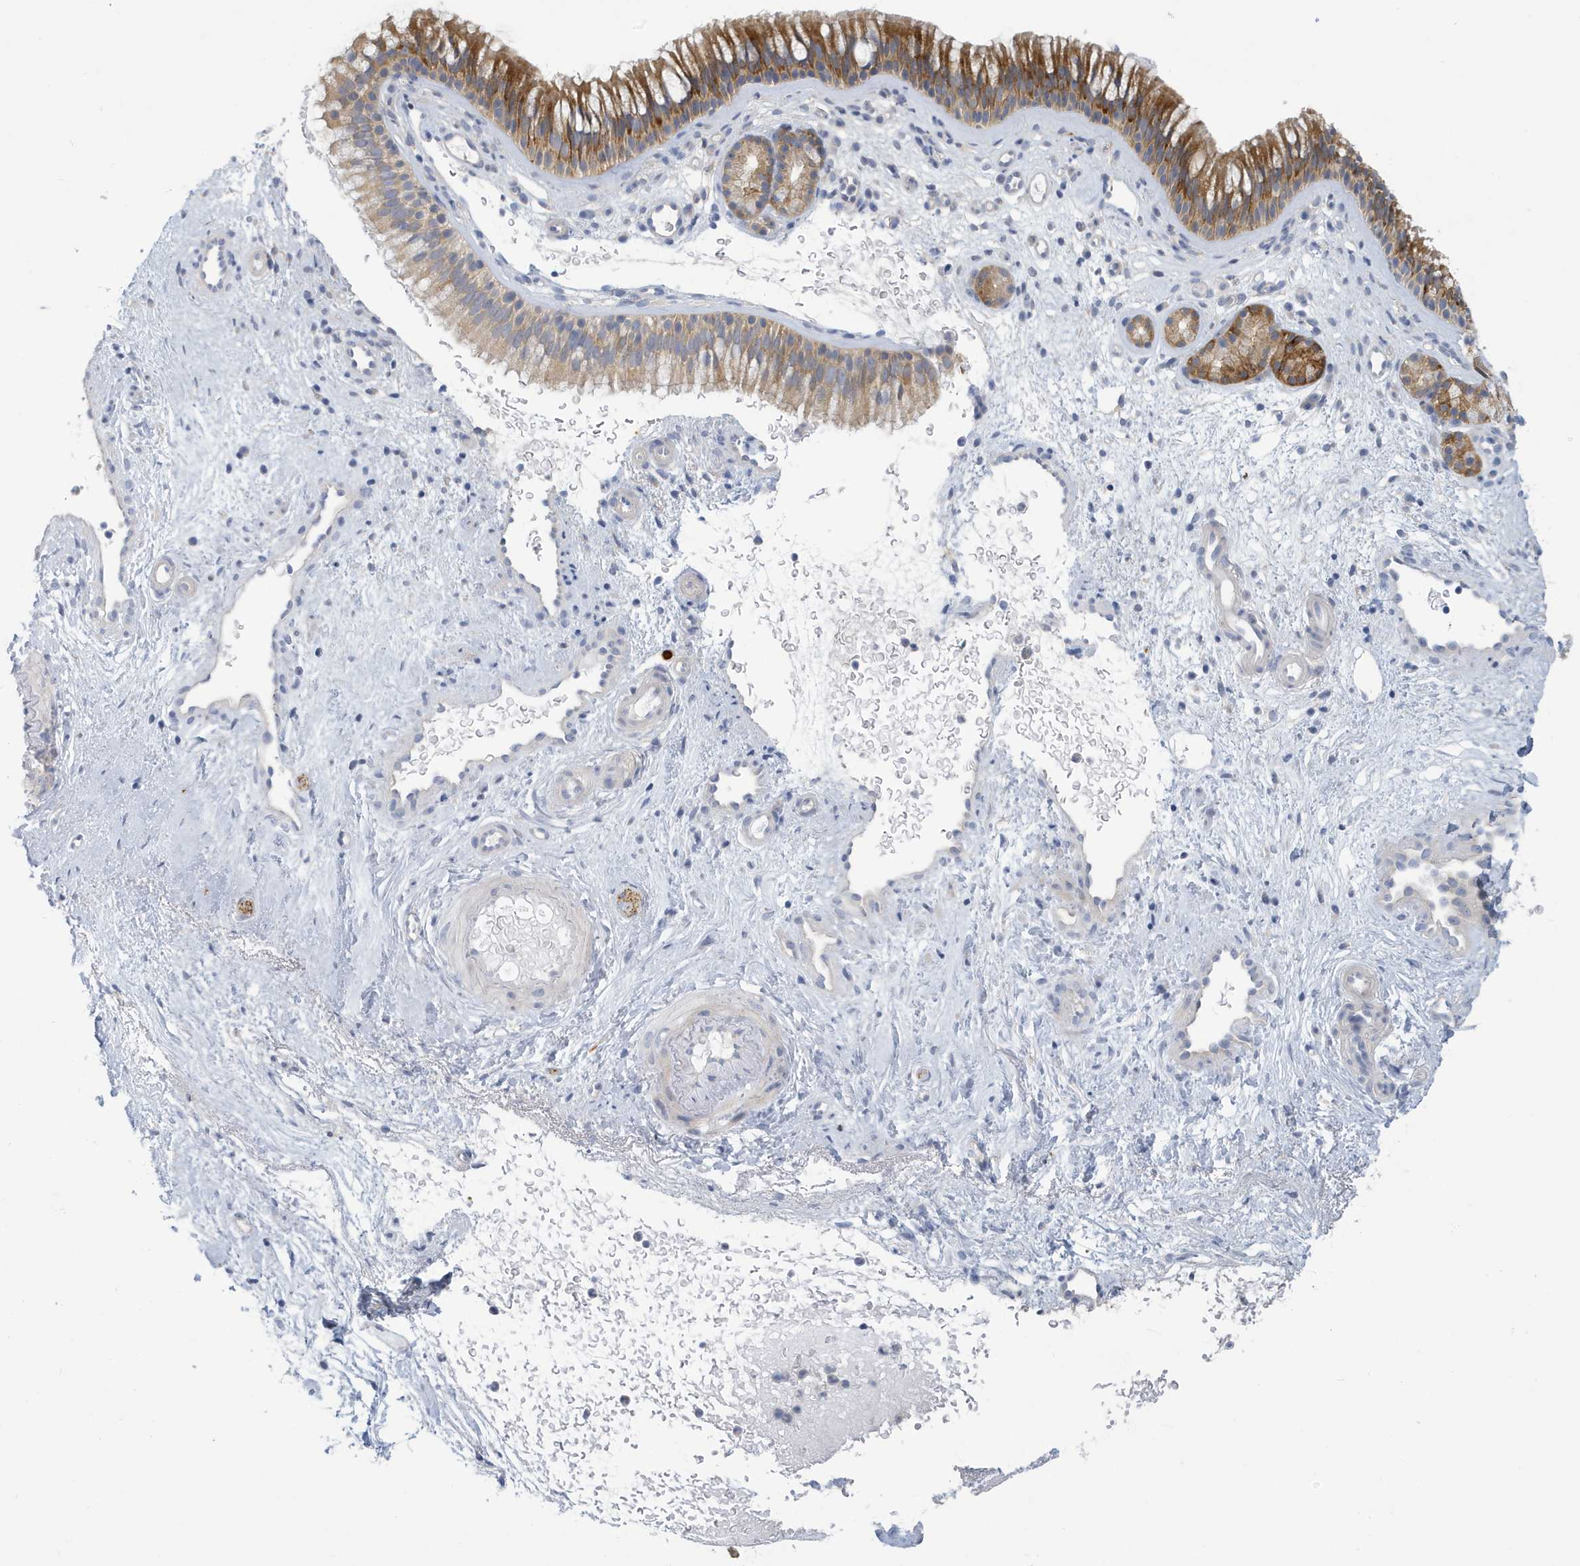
{"staining": {"intensity": "moderate", "quantity": ">75%", "location": "cytoplasmic/membranous"}, "tissue": "nasopharynx", "cell_type": "Respiratory epithelial cells", "image_type": "normal", "snomed": [{"axis": "morphology", "description": "Normal tissue, NOS"}, {"axis": "morphology", "description": "Inflammation, NOS"}, {"axis": "morphology", "description": "Malignant melanoma, Metastatic site"}, {"axis": "topography", "description": "Nasopharynx"}], "caption": "The micrograph shows staining of benign nasopharynx, revealing moderate cytoplasmic/membranous protein staining (brown color) within respiratory epithelial cells. (brown staining indicates protein expression, while blue staining denotes nuclei).", "gene": "VTA1", "patient": {"sex": "male", "age": 70}}